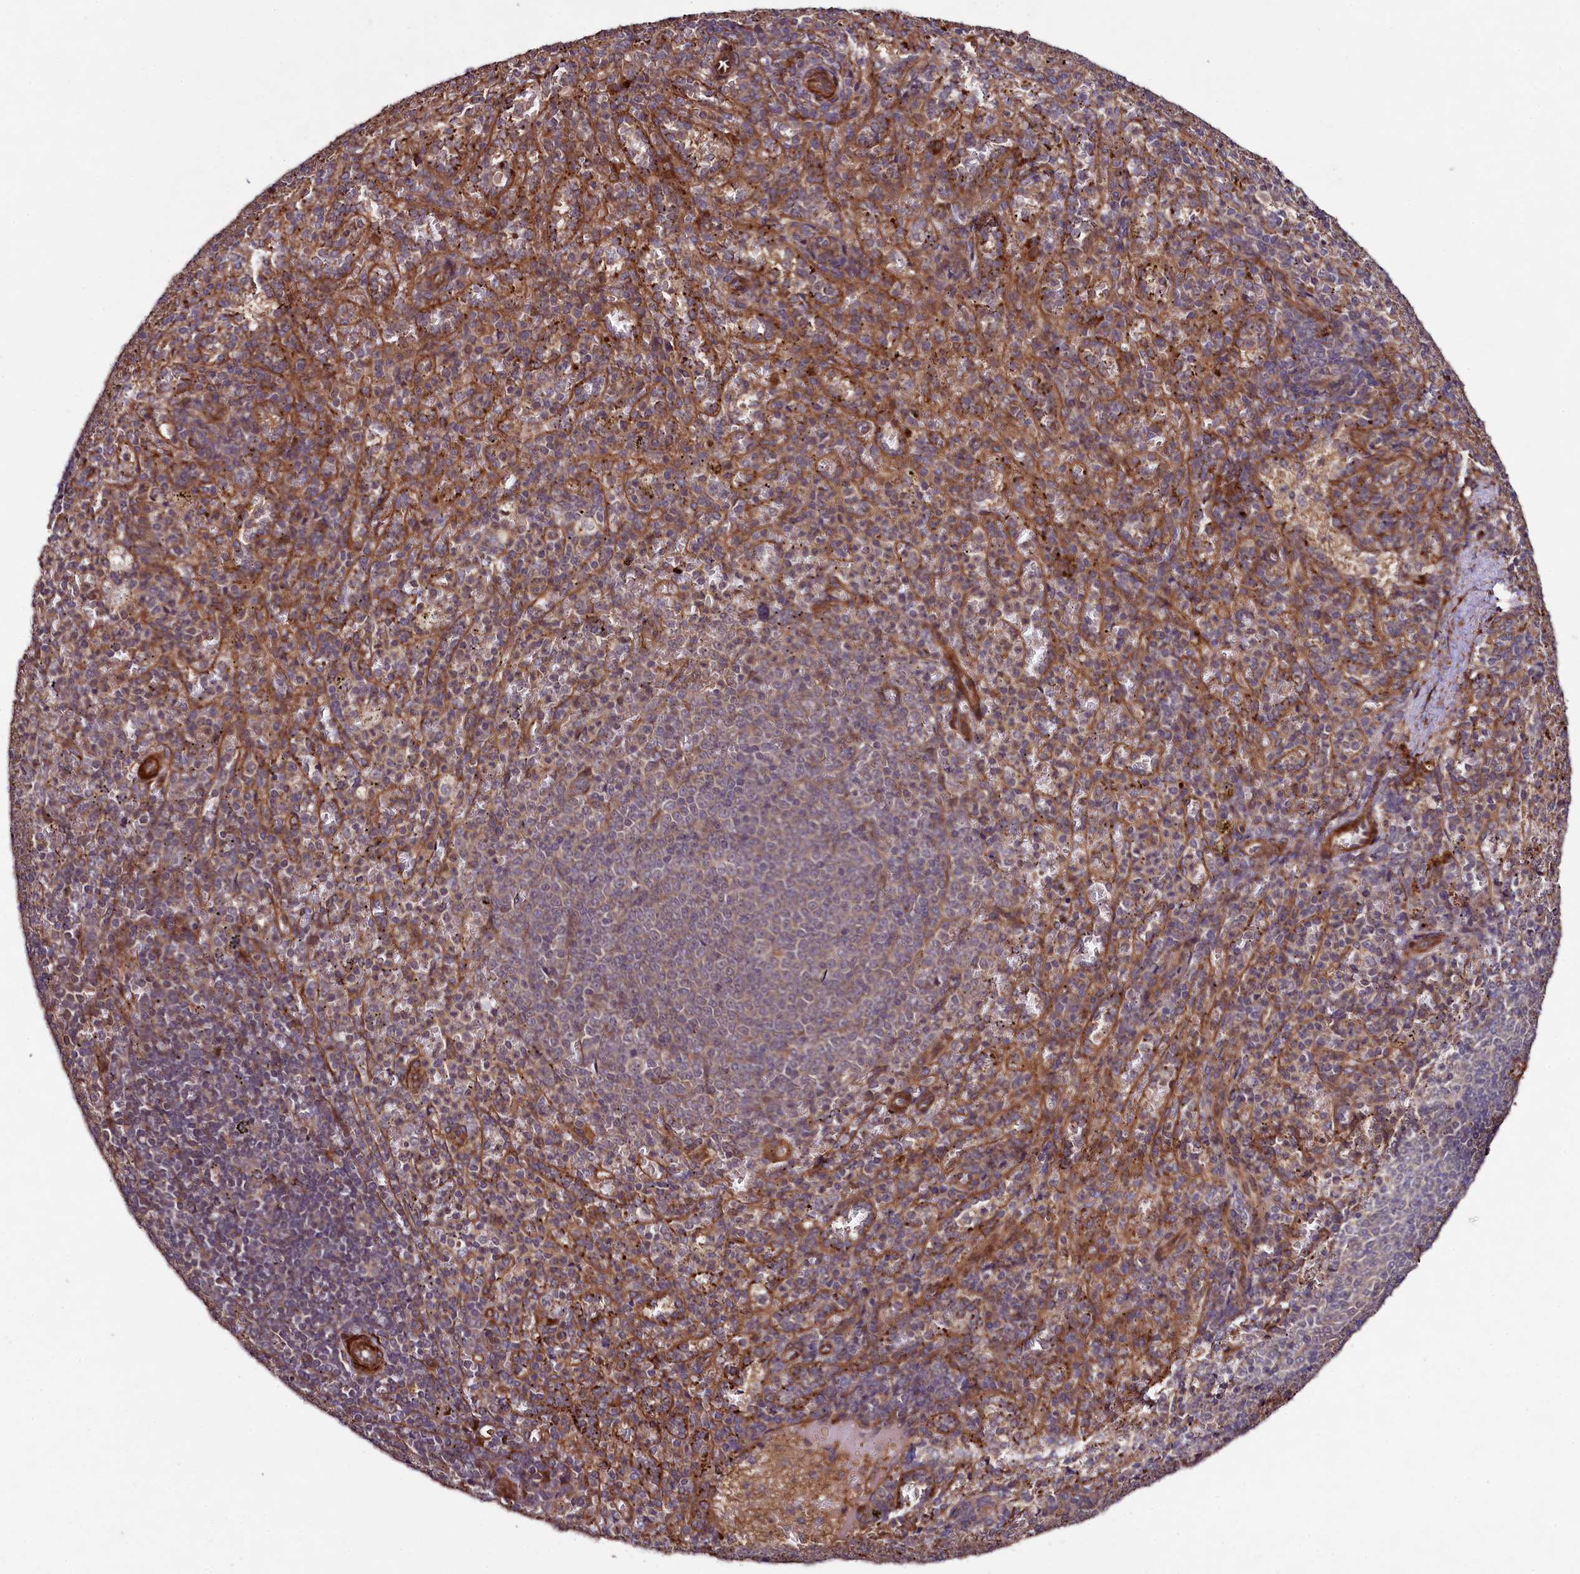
{"staining": {"intensity": "weak", "quantity": "25%-75%", "location": "cytoplasmic/membranous"}, "tissue": "spleen", "cell_type": "Cells in red pulp", "image_type": "normal", "snomed": [{"axis": "morphology", "description": "Normal tissue, NOS"}, {"axis": "topography", "description": "Spleen"}], "caption": "This micrograph displays immunohistochemistry staining of unremarkable human spleen, with low weak cytoplasmic/membranous positivity in approximately 25%-75% of cells in red pulp.", "gene": "CCDC102A", "patient": {"sex": "female", "age": 21}}